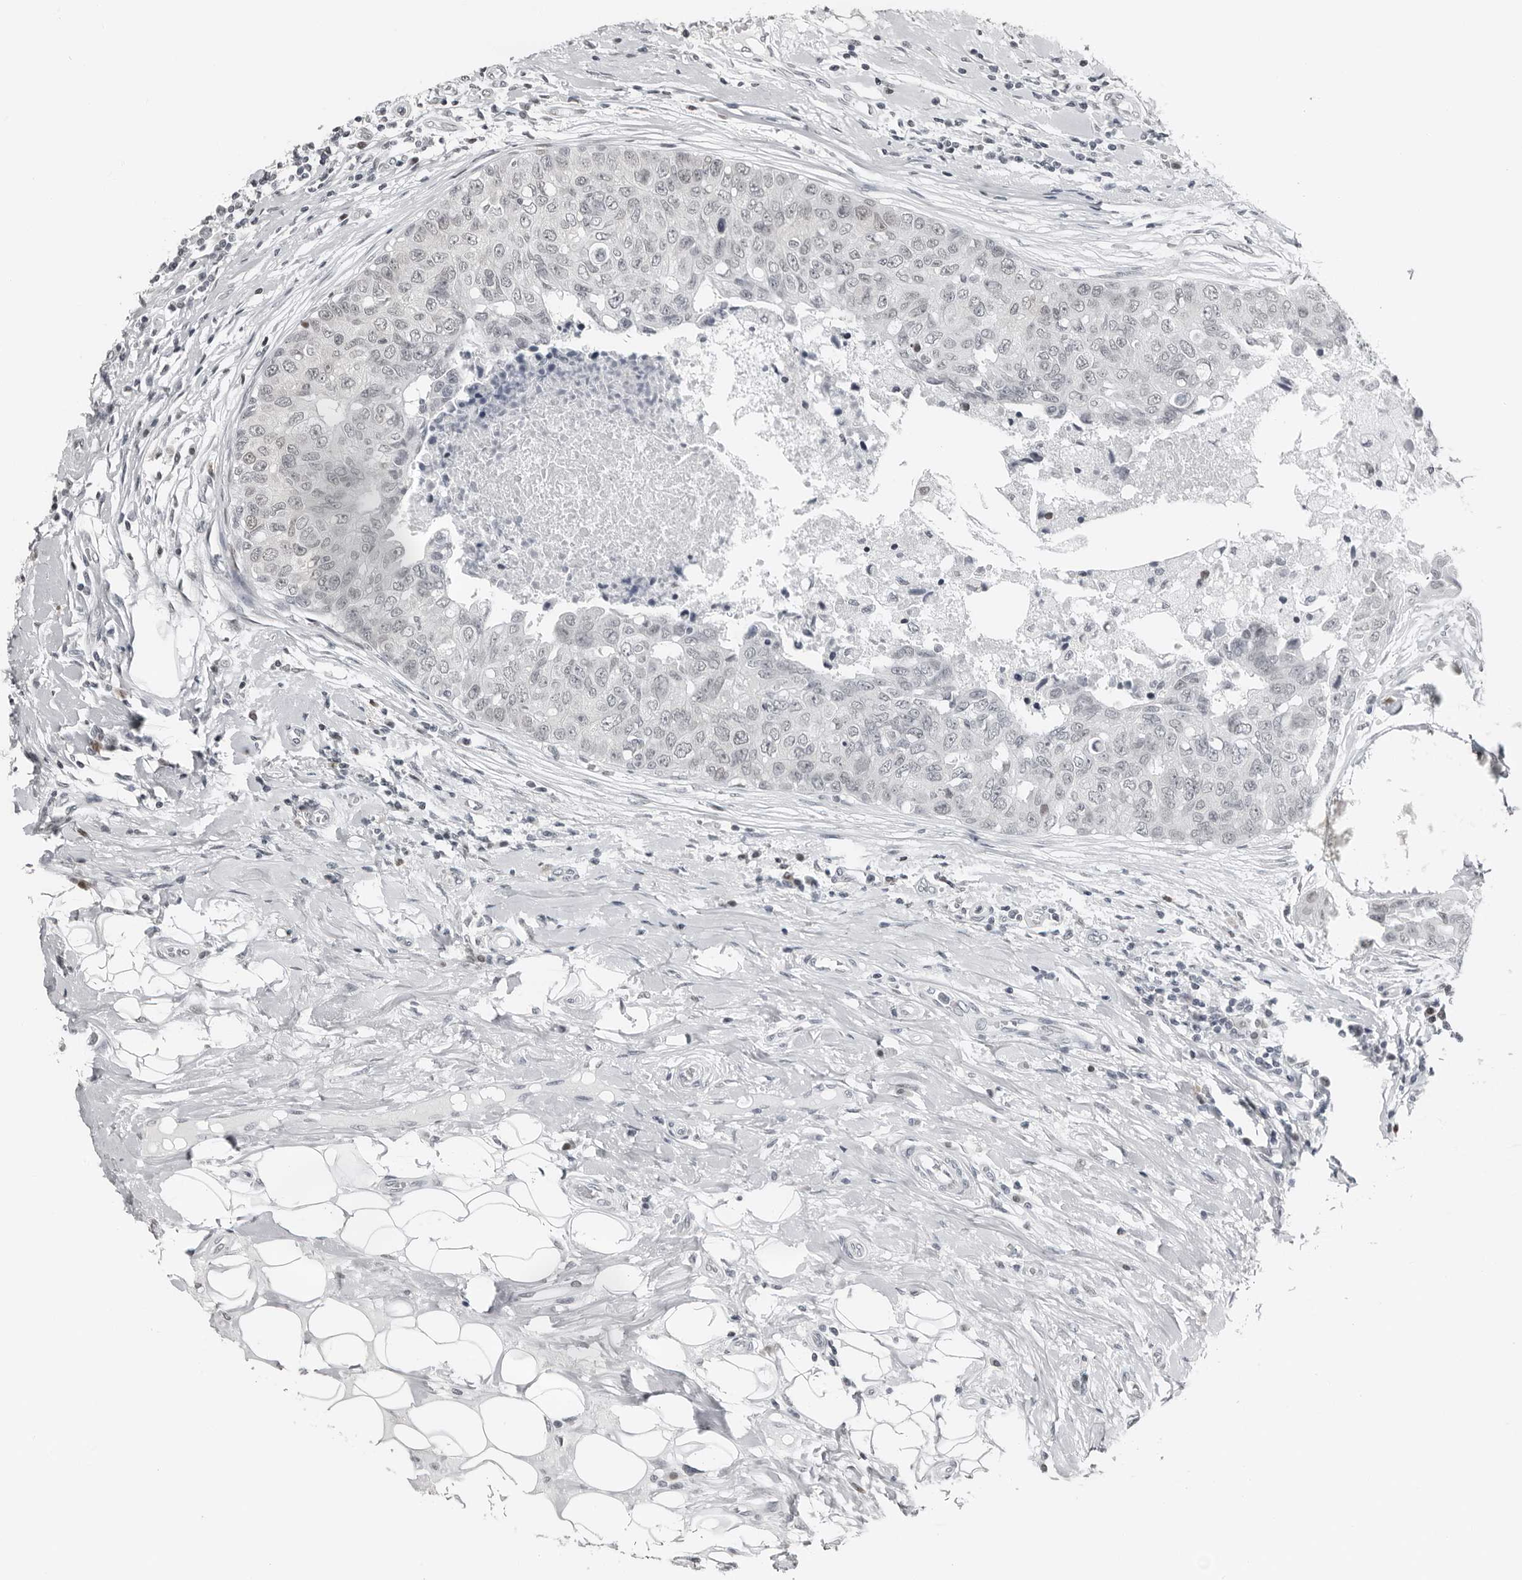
{"staining": {"intensity": "negative", "quantity": "none", "location": "none"}, "tissue": "breast cancer", "cell_type": "Tumor cells", "image_type": "cancer", "snomed": [{"axis": "morphology", "description": "Duct carcinoma"}, {"axis": "topography", "description": "Breast"}], "caption": "Tumor cells are negative for brown protein staining in infiltrating ductal carcinoma (breast).", "gene": "PPP1R42", "patient": {"sex": "female", "age": 27}}